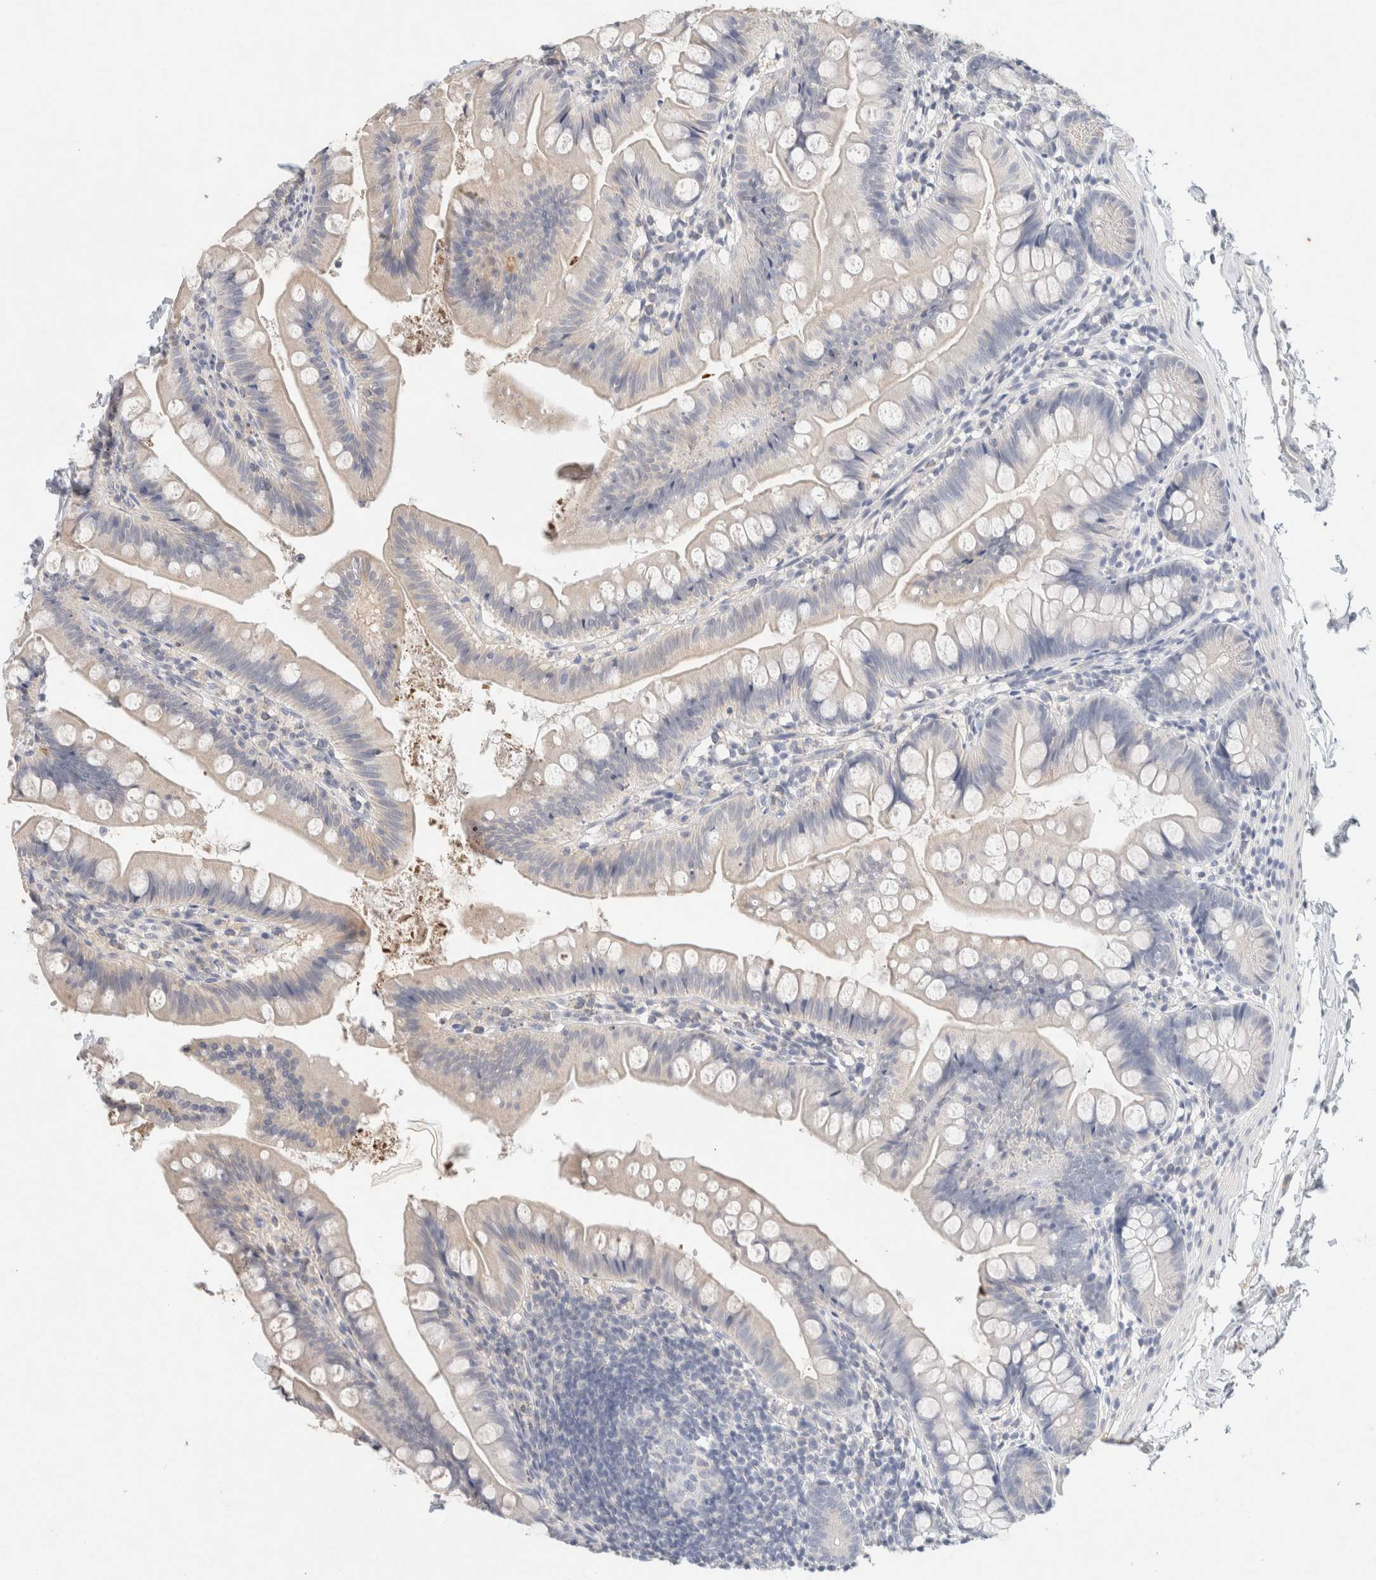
{"staining": {"intensity": "weak", "quantity": "<25%", "location": "cytoplasmic/membranous"}, "tissue": "small intestine", "cell_type": "Glandular cells", "image_type": "normal", "snomed": [{"axis": "morphology", "description": "Normal tissue, NOS"}, {"axis": "topography", "description": "Small intestine"}], "caption": "This is an immunohistochemistry histopathology image of benign human small intestine. There is no staining in glandular cells.", "gene": "MPP2", "patient": {"sex": "male", "age": 7}}